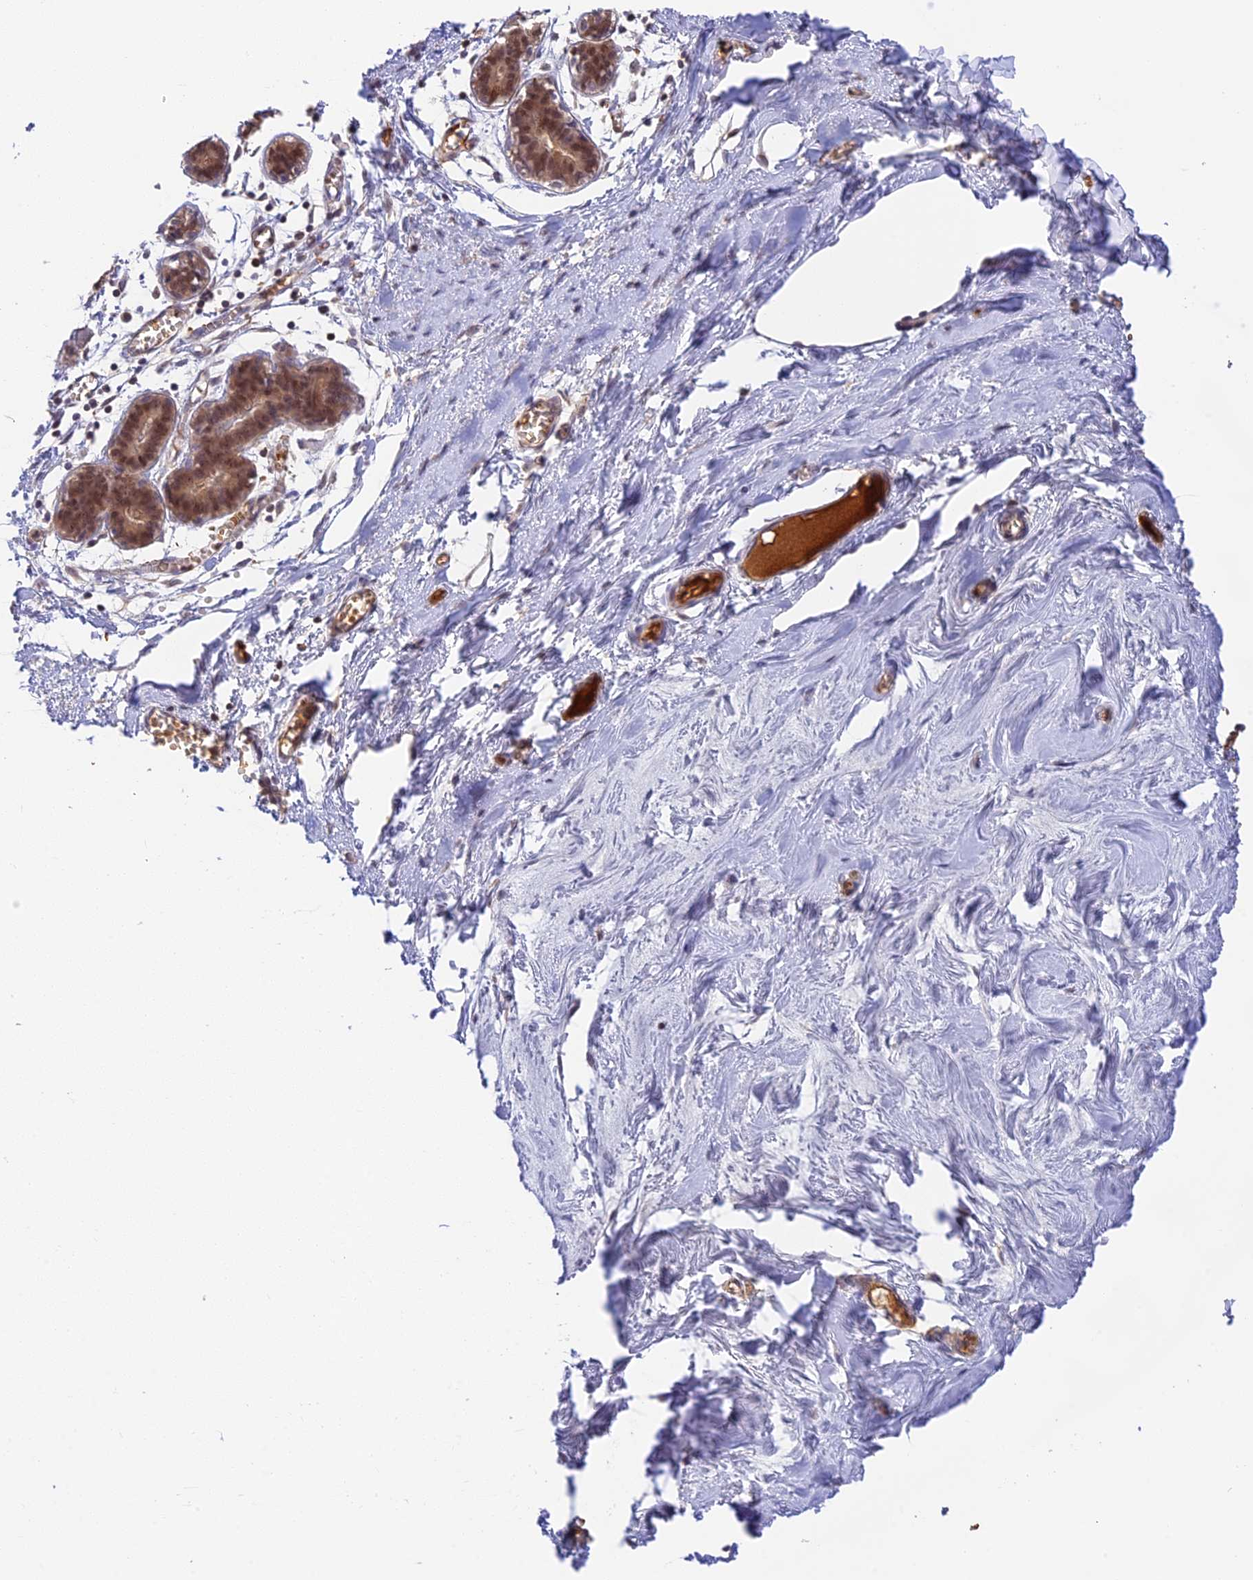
{"staining": {"intensity": "weak", "quantity": "<25%", "location": "cytoplasmic/membranous"}, "tissue": "breast", "cell_type": "Adipocytes", "image_type": "normal", "snomed": [{"axis": "morphology", "description": "Normal tissue, NOS"}, {"axis": "topography", "description": "Breast"}], "caption": "The image exhibits no staining of adipocytes in normal breast.", "gene": "HDHD2", "patient": {"sex": "female", "age": 27}}